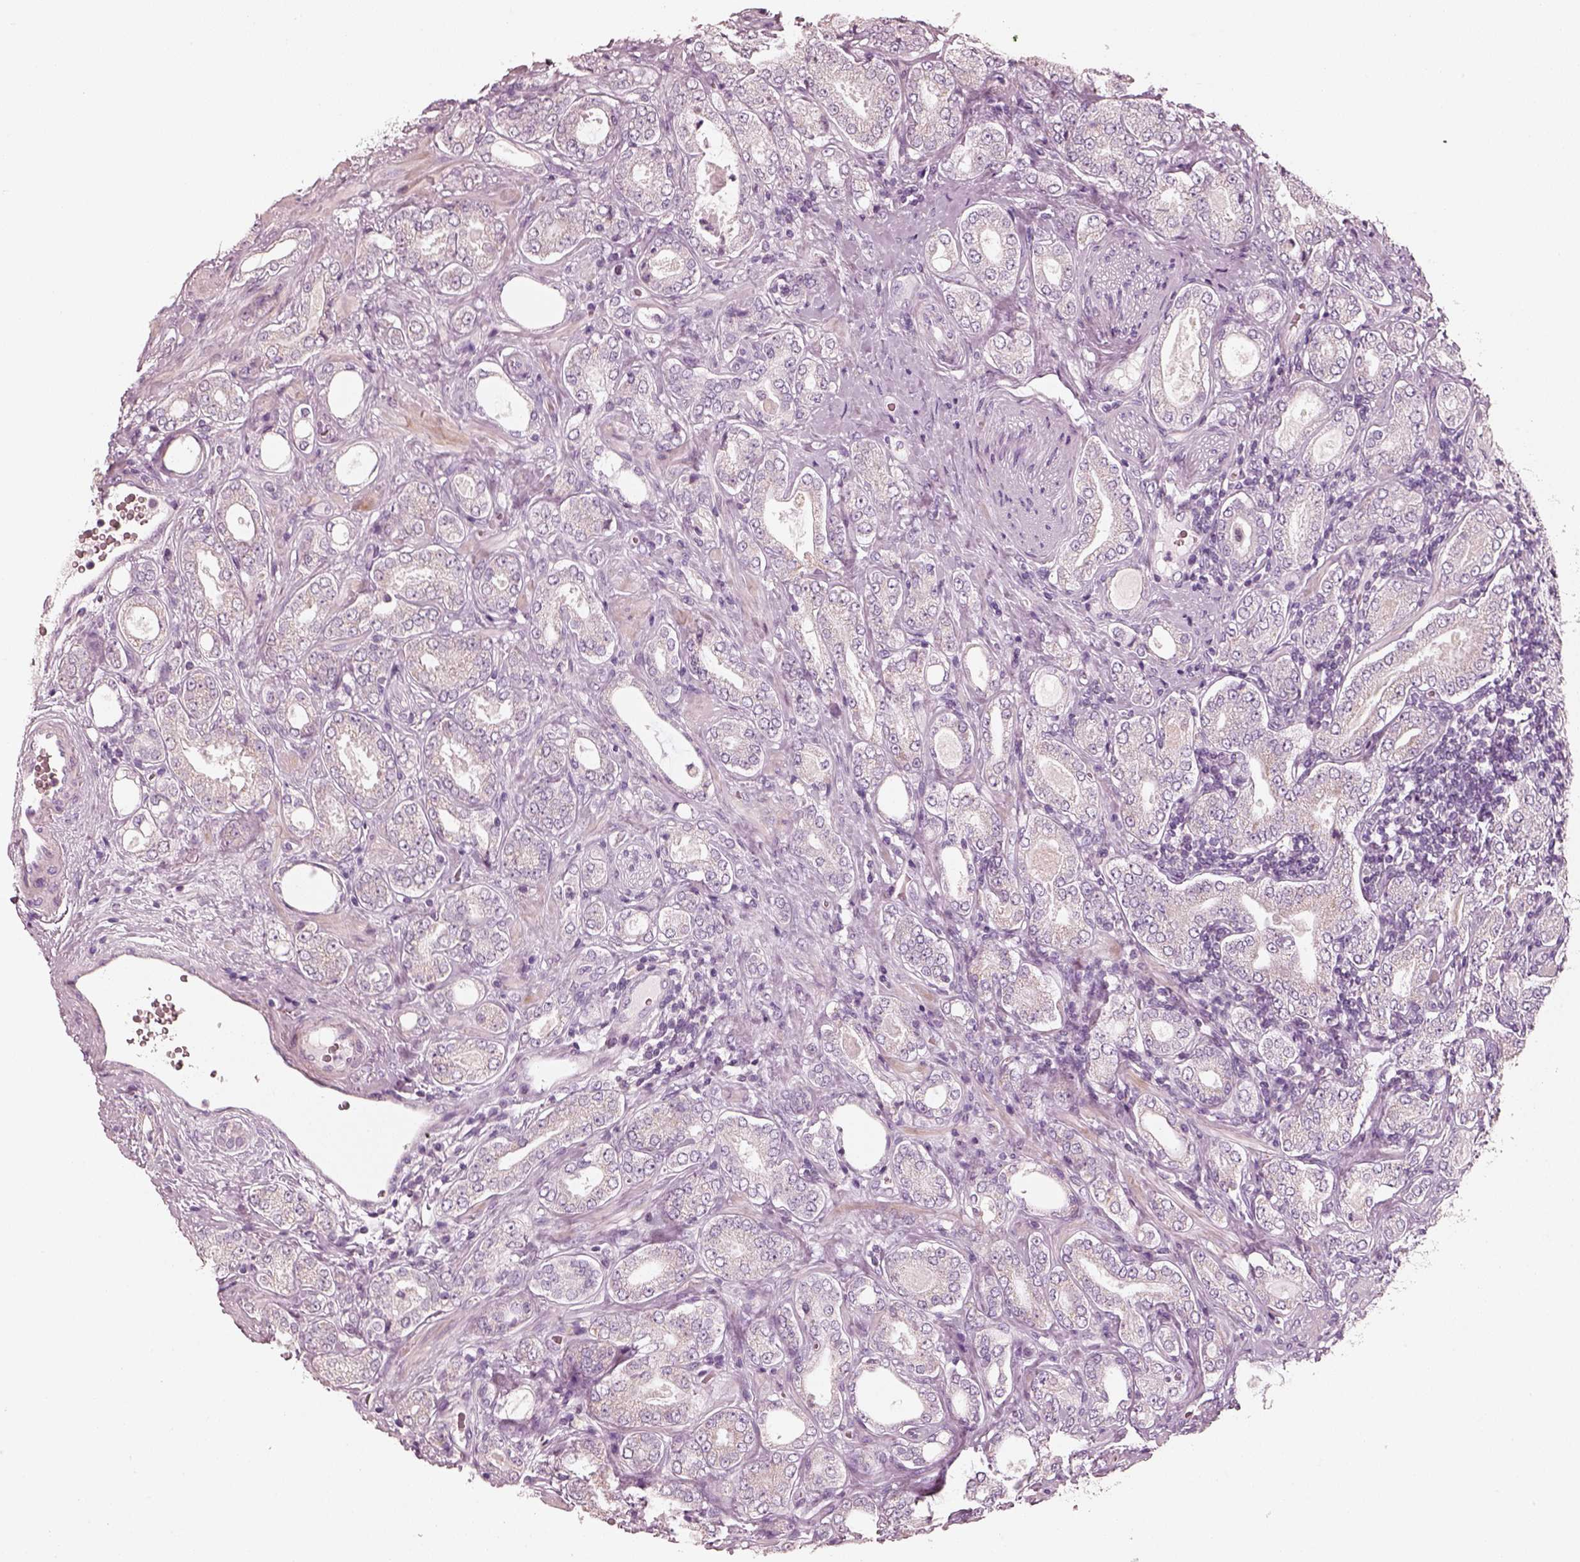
{"staining": {"intensity": "negative", "quantity": "none", "location": "none"}, "tissue": "prostate cancer", "cell_type": "Tumor cells", "image_type": "cancer", "snomed": [{"axis": "morphology", "description": "Adenocarcinoma, NOS"}, {"axis": "topography", "description": "Prostate"}], "caption": "Prostate adenocarcinoma stained for a protein using immunohistochemistry demonstrates no expression tumor cells.", "gene": "R3HDML", "patient": {"sex": "male", "age": 64}}